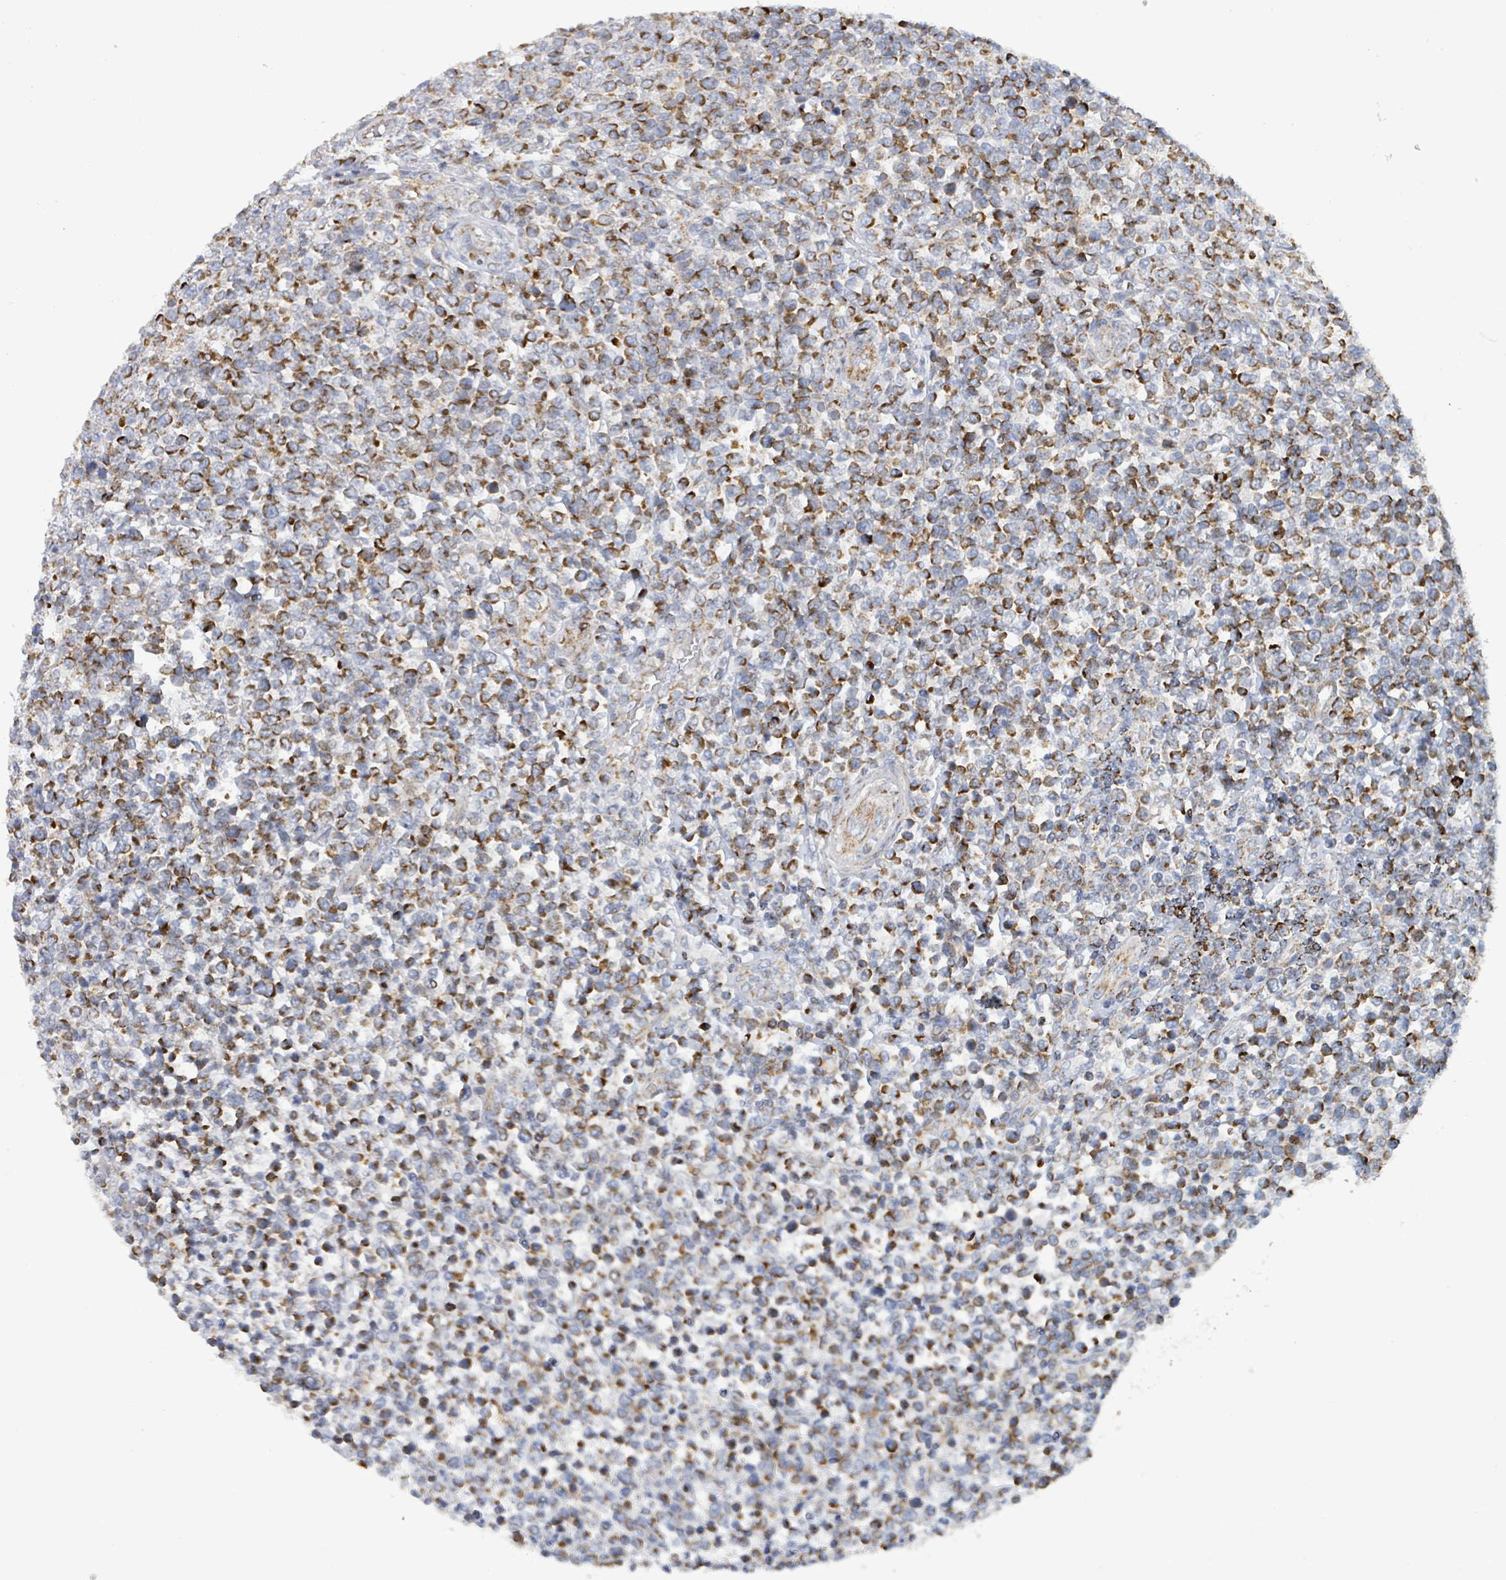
{"staining": {"intensity": "strong", "quantity": "25%-75%", "location": "cytoplasmic/membranous"}, "tissue": "lymphoma", "cell_type": "Tumor cells", "image_type": "cancer", "snomed": [{"axis": "morphology", "description": "Malignant lymphoma, non-Hodgkin's type, High grade"}, {"axis": "topography", "description": "Soft tissue"}], "caption": "A high amount of strong cytoplasmic/membranous staining is seen in about 25%-75% of tumor cells in high-grade malignant lymphoma, non-Hodgkin's type tissue.", "gene": "SUCLG2", "patient": {"sex": "female", "age": 56}}